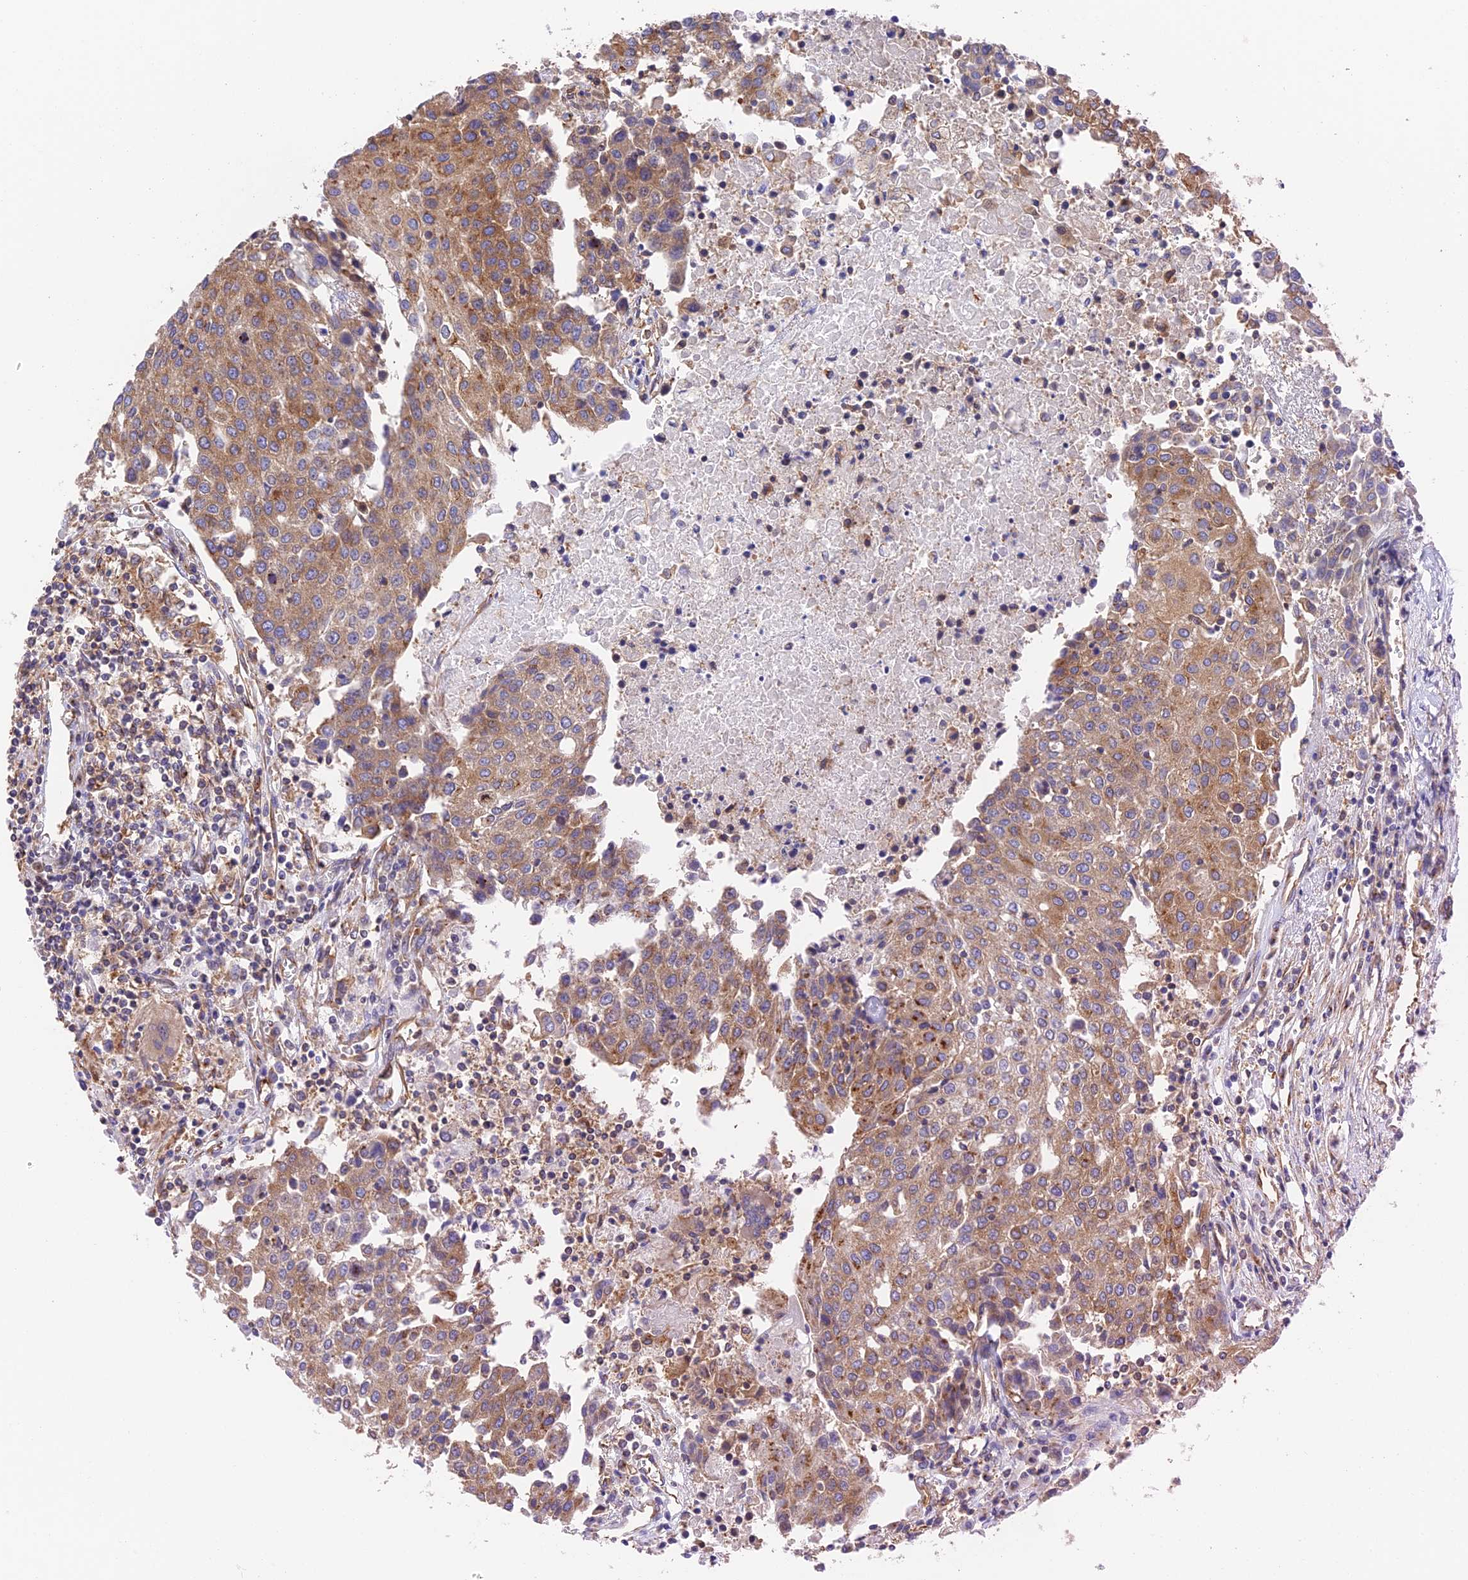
{"staining": {"intensity": "moderate", "quantity": ">75%", "location": "cytoplasmic/membranous"}, "tissue": "urothelial cancer", "cell_type": "Tumor cells", "image_type": "cancer", "snomed": [{"axis": "morphology", "description": "Urothelial carcinoma, High grade"}, {"axis": "topography", "description": "Urinary bladder"}], "caption": "Protein positivity by immunohistochemistry (IHC) reveals moderate cytoplasmic/membranous staining in about >75% of tumor cells in urothelial cancer.", "gene": "DCTN2", "patient": {"sex": "female", "age": 85}}